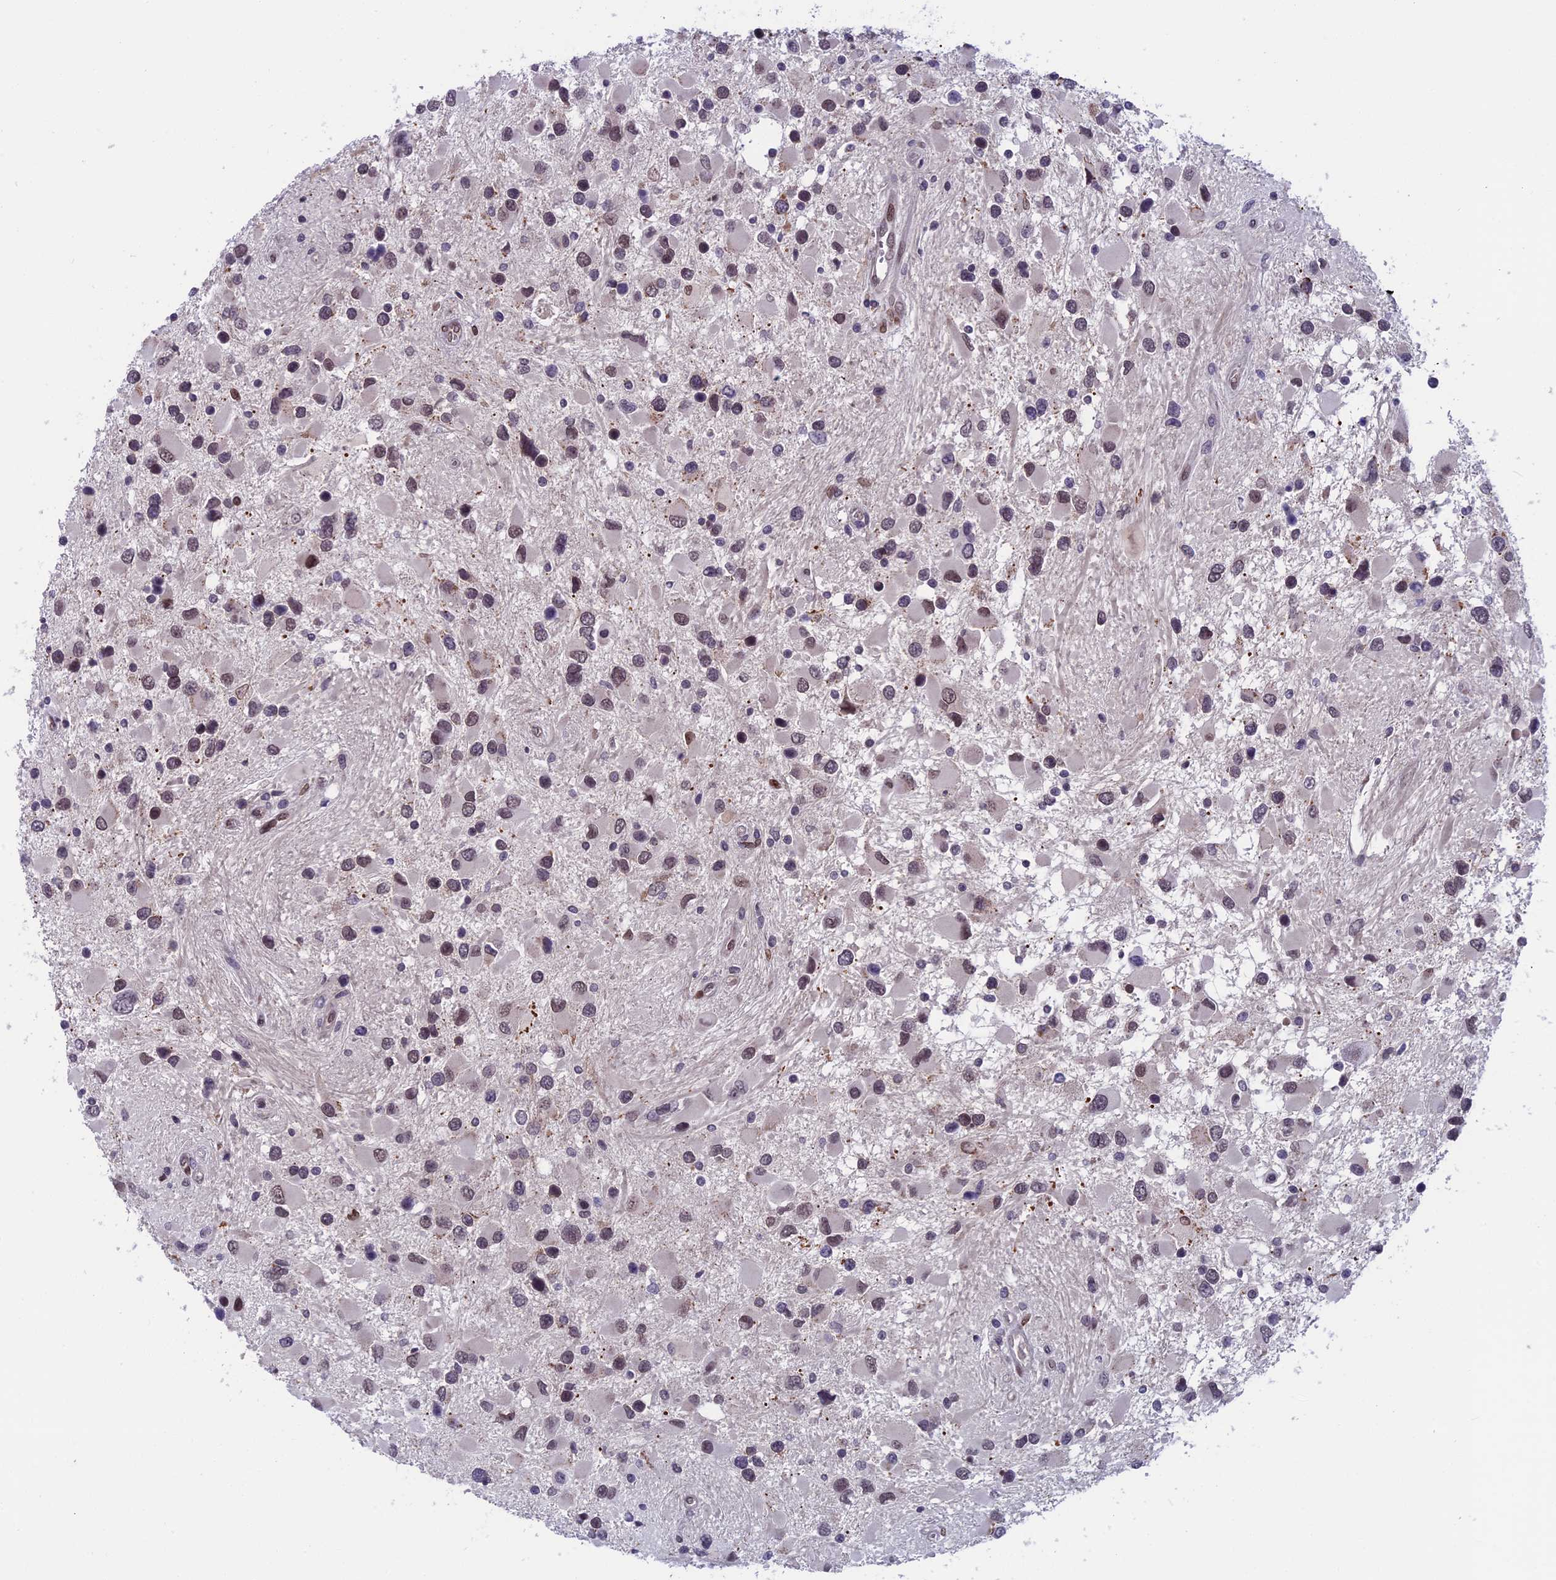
{"staining": {"intensity": "weak", "quantity": "<25%", "location": "nuclear"}, "tissue": "glioma", "cell_type": "Tumor cells", "image_type": "cancer", "snomed": [{"axis": "morphology", "description": "Glioma, malignant, High grade"}, {"axis": "topography", "description": "Brain"}], "caption": "An image of human glioma is negative for staining in tumor cells.", "gene": "GPSM1", "patient": {"sex": "male", "age": 53}}